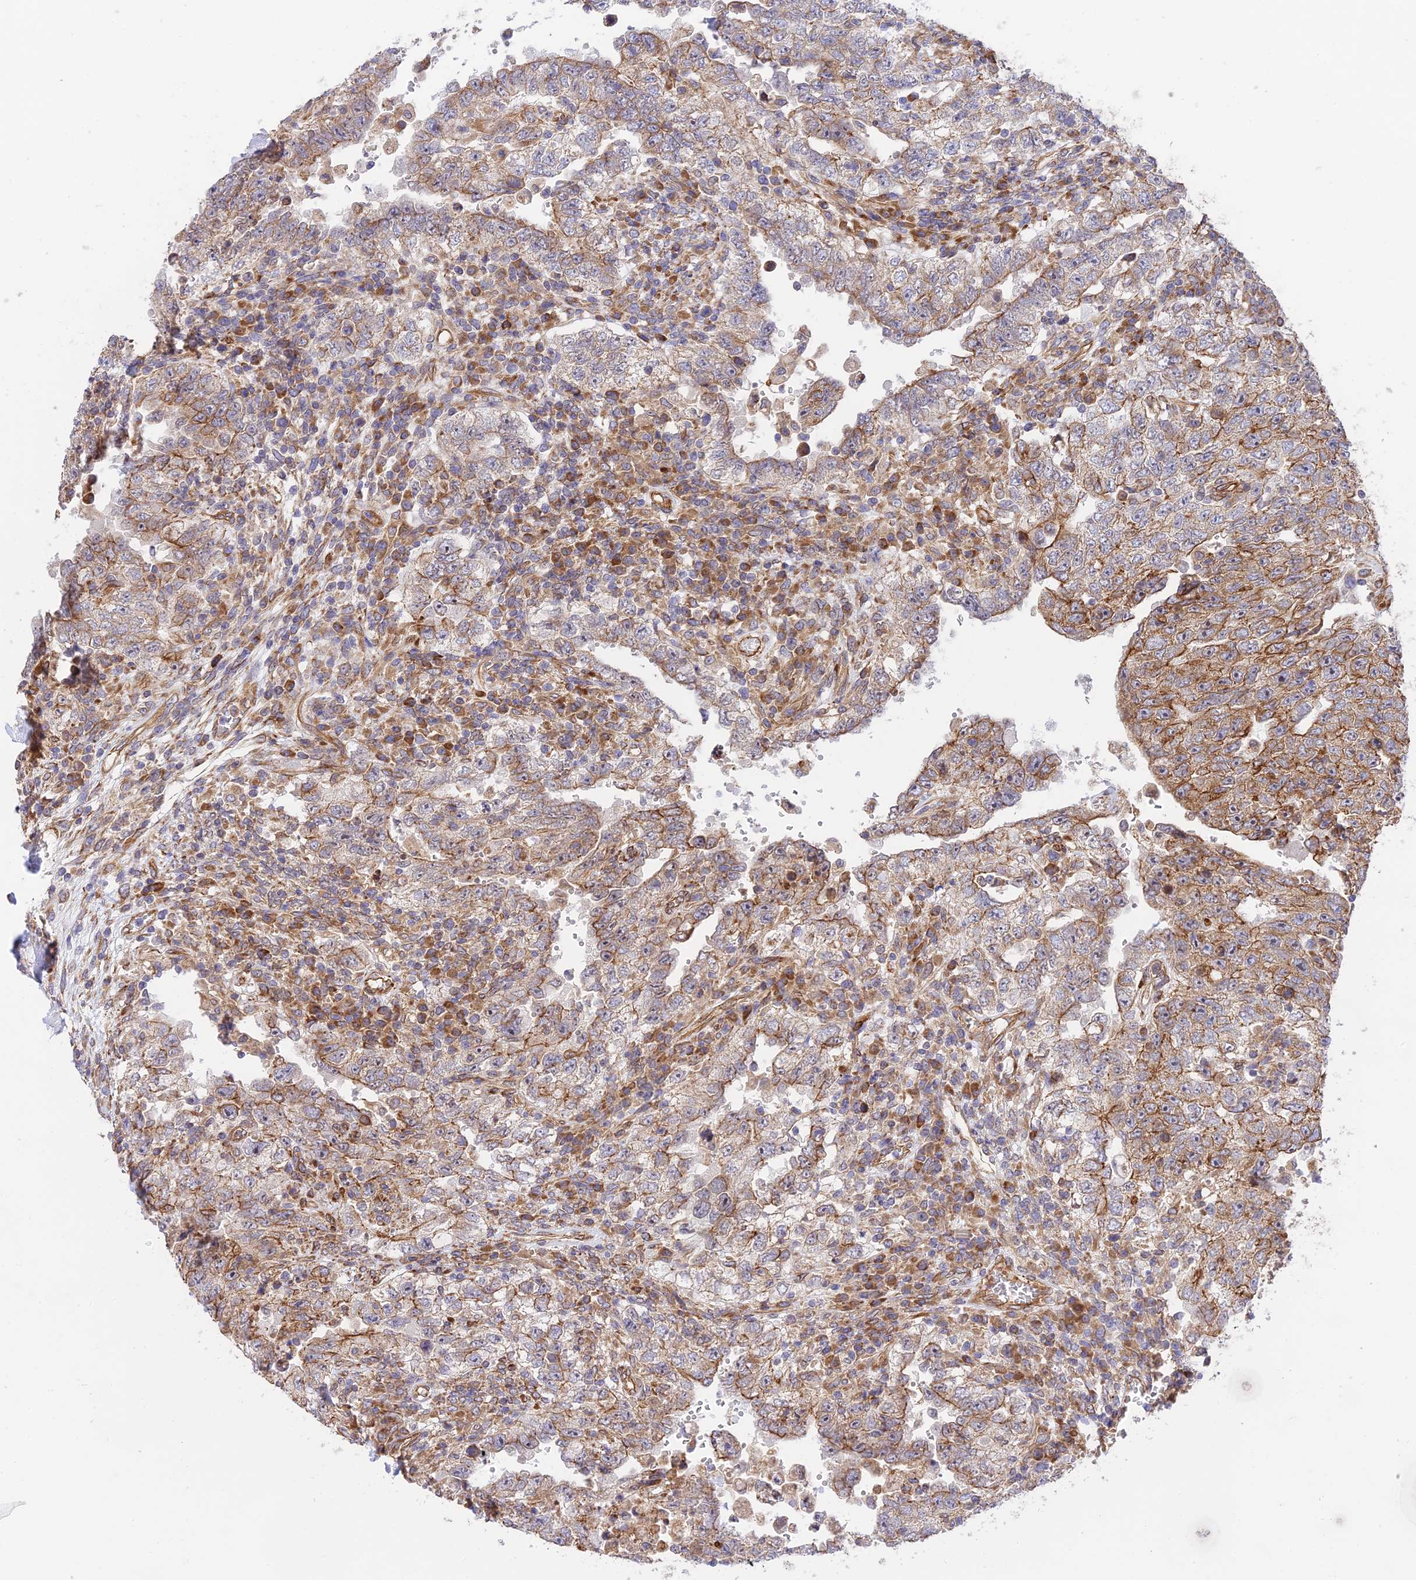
{"staining": {"intensity": "moderate", "quantity": "25%-75%", "location": "cytoplasmic/membranous"}, "tissue": "testis cancer", "cell_type": "Tumor cells", "image_type": "cancer", "snomed": [{"axis": "morphology", "description": "Carcinoma, Embryonal, NOS"}, {"axis": "topography", "description": "Testis"}], "caption": "IHC photomicrograph of human testis cancer stained for a protein (brown), which exhibits medium levels of moderate cytoplasmic/membranous expression in about 25%-75% of tumor cells.", "gene": "EXOC3L4", "patient": {"sex": "male", "age": 26}}